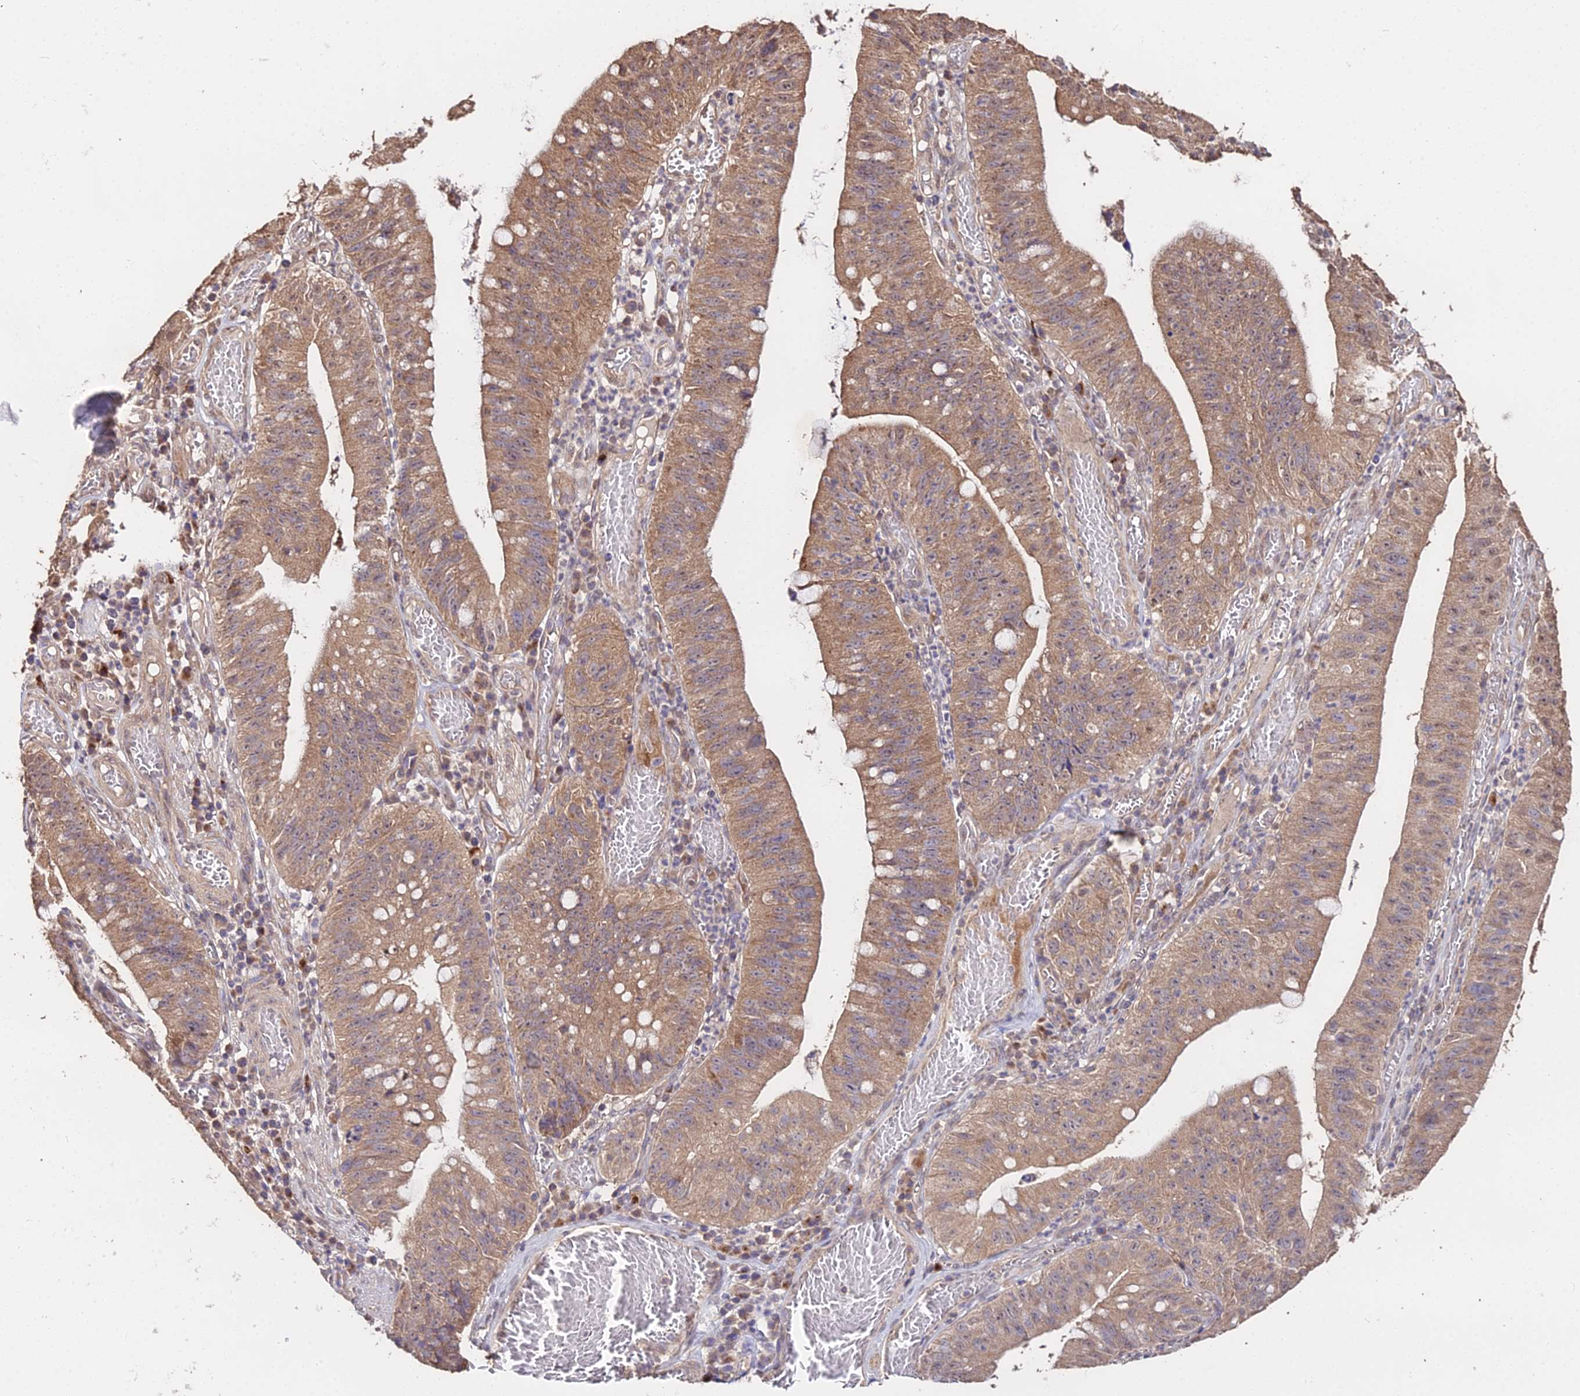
{"staining": {"intensity": "moderate", "quantity": ">75%", "location": "cytoplasmic/membranous"}, "tissue": "stomach cancer", "cell_type": "Tumor cells", "image_type": "cancer", "snomed": [{"axis": "morphology", "description": "Adenocarcinoma, NOS"}, {"axis": "topography", "description": "Stomach"}], "caption": "A high-resolution photomicrograph shows immunohistochemistry staining of stomach cancer, which exhibits moderate cytoplasmic/membranous staining in about >75% of tumor cells.", "gene": "METTL13", "patient": {"sex": "male", "age": 59}}